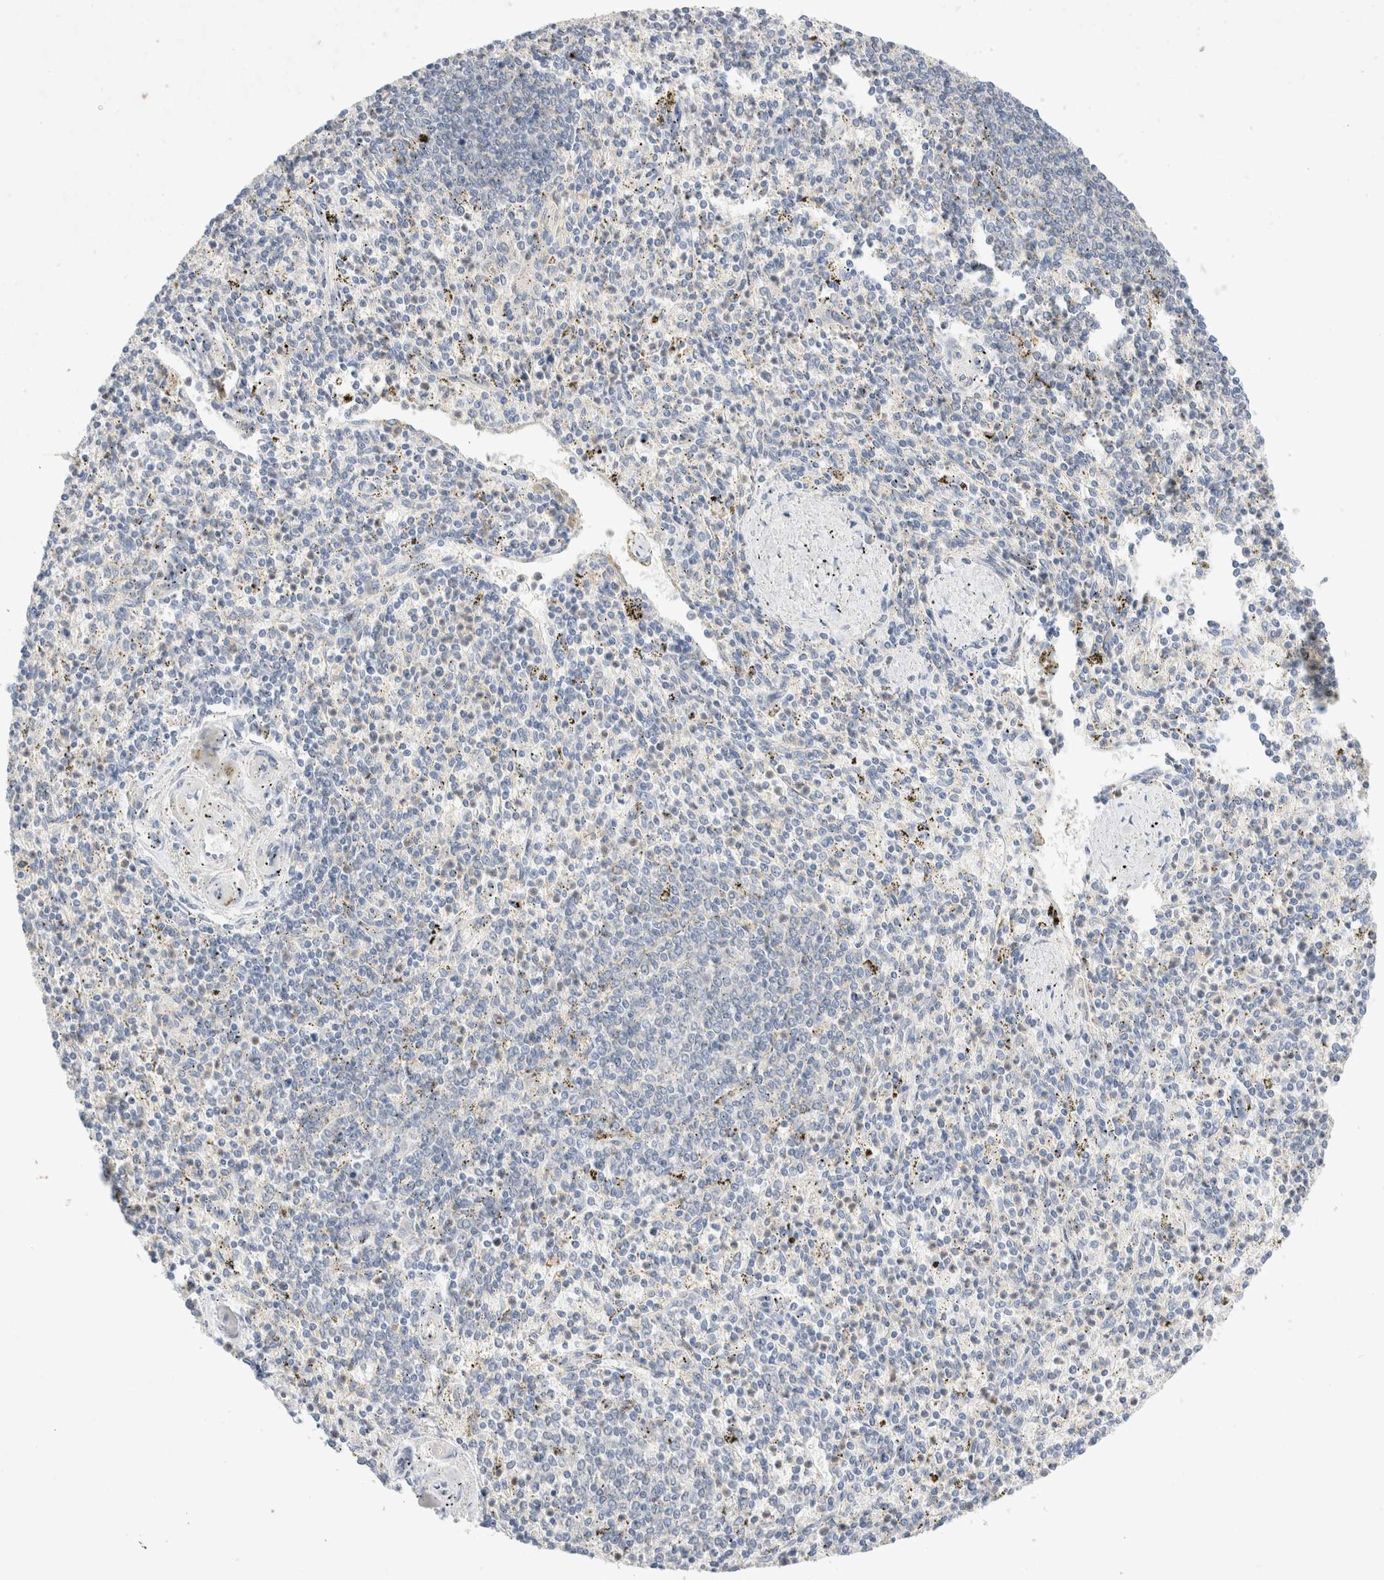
{"staining": {"intensity": "negative", "quantity": "none", "location": "none"}, "tissue": "spleen", "cell_type": "Cells in red pulp", "image_type": "normal", "snomed": [{"axis": "morphology", "description": "Normal tissue, NOS"}, {"axis": "topography", "description": "Spleen"}], "caption": "Human spleen stained for a protein using IHC demonstrates no staining in cells in red pulp.", "gene": "SPATA20", "patient": {"sex": "male", "age": 72}}